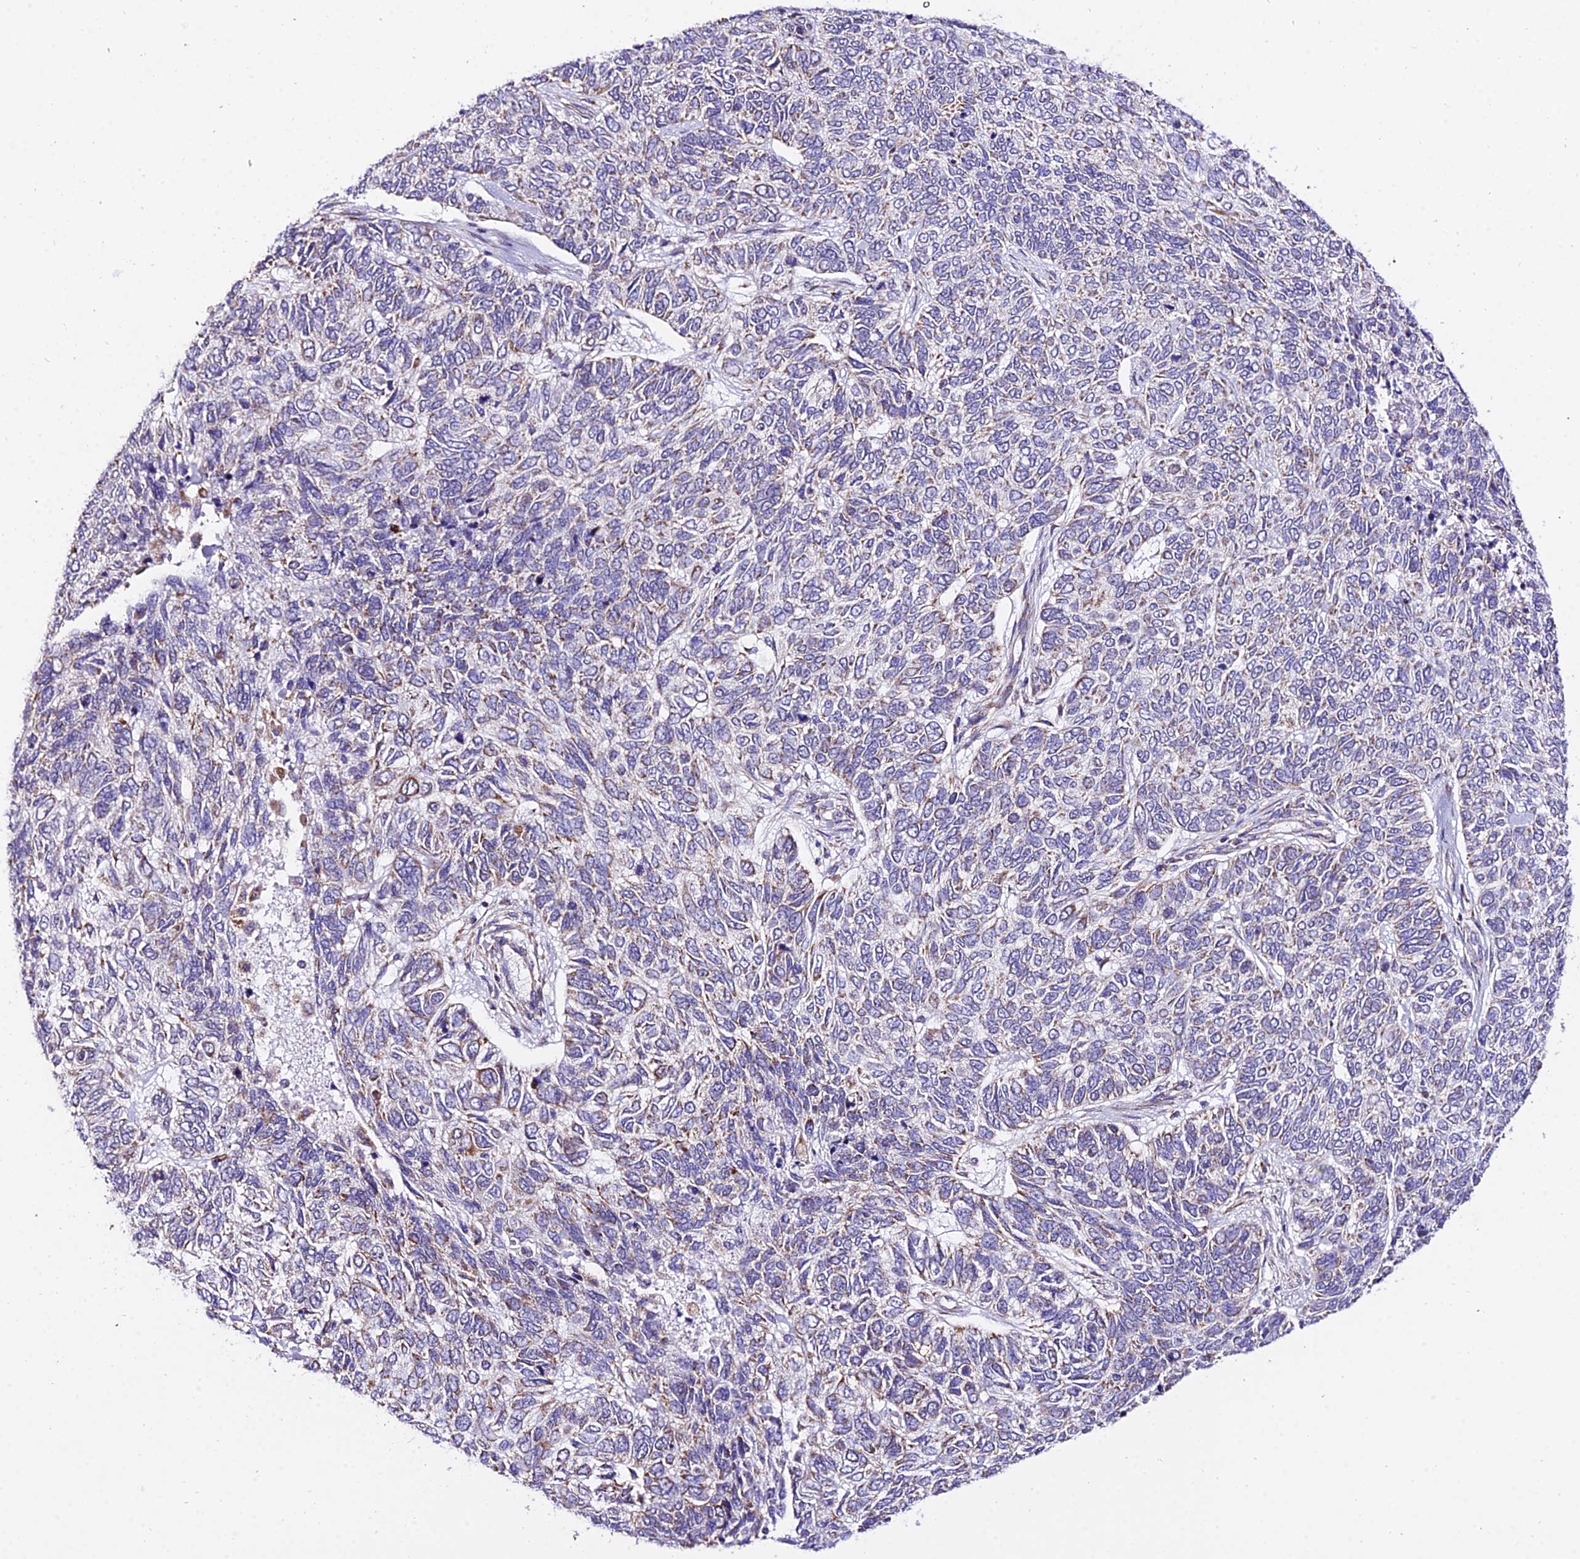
{"staining": {"intensity": "weak", "quantity": "<25%", "location": "cytoplasmic/membranous"}, "tissue": "skin cancer", "cell_type": "Tumor cells", "image_type": "cancer", "snomed": [{"axis": "morphology", "description": "Basal cell carcinoma"}, {"axis": "topography", "description": "Skin"}], "caption": "This histopathology image is of skin cancer (basal cell carcinoma) stained with immunohistochemistry (IHC) to label a protein in brown with the nuclei are counter-stained blue. There is no staining in tumor cells.", "gene": "ATP5PB", "patient": {"sex": "female", "age": 65}}